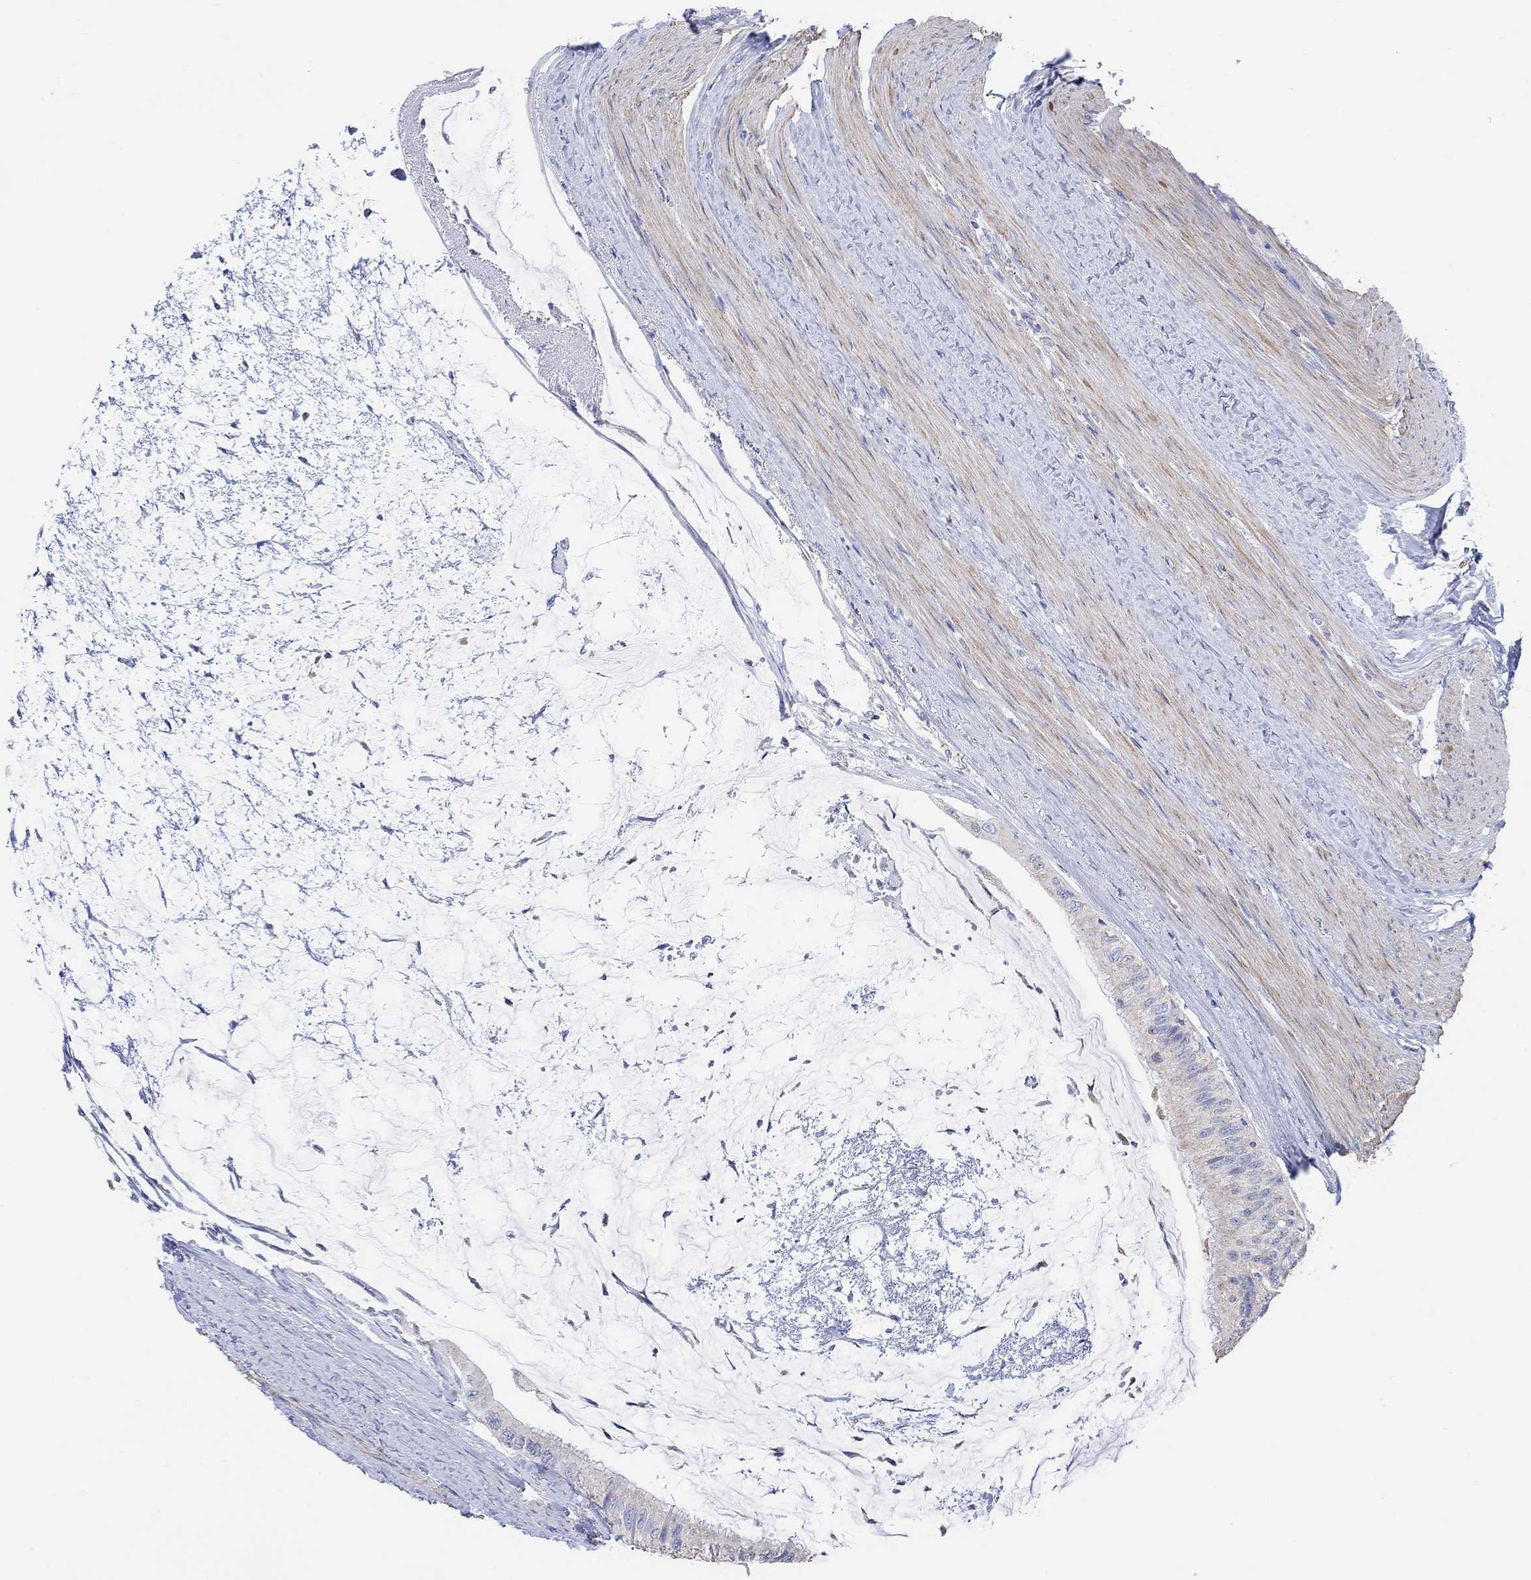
{"staining": {"intensity": "negative", "quantity": "none", "location": "none"}, "tissue": "colorectal cancer", "cell_type": "Tumor cells", "image_type": "cancer", "snomed": [{"axis": "morphology", "description": "Normal tissue, NOS"}, {"axis": "morphology", "description": "Adenocarcinoma, NOS"}, {"axis": "topography", "description": "Colon"}], "caption": "Tumor cells are negative for brown protein staining in colorectal cancer (adenocarcinoma).", "gene": "SYT12", "patient": {"sex": "male", "age": 65}}